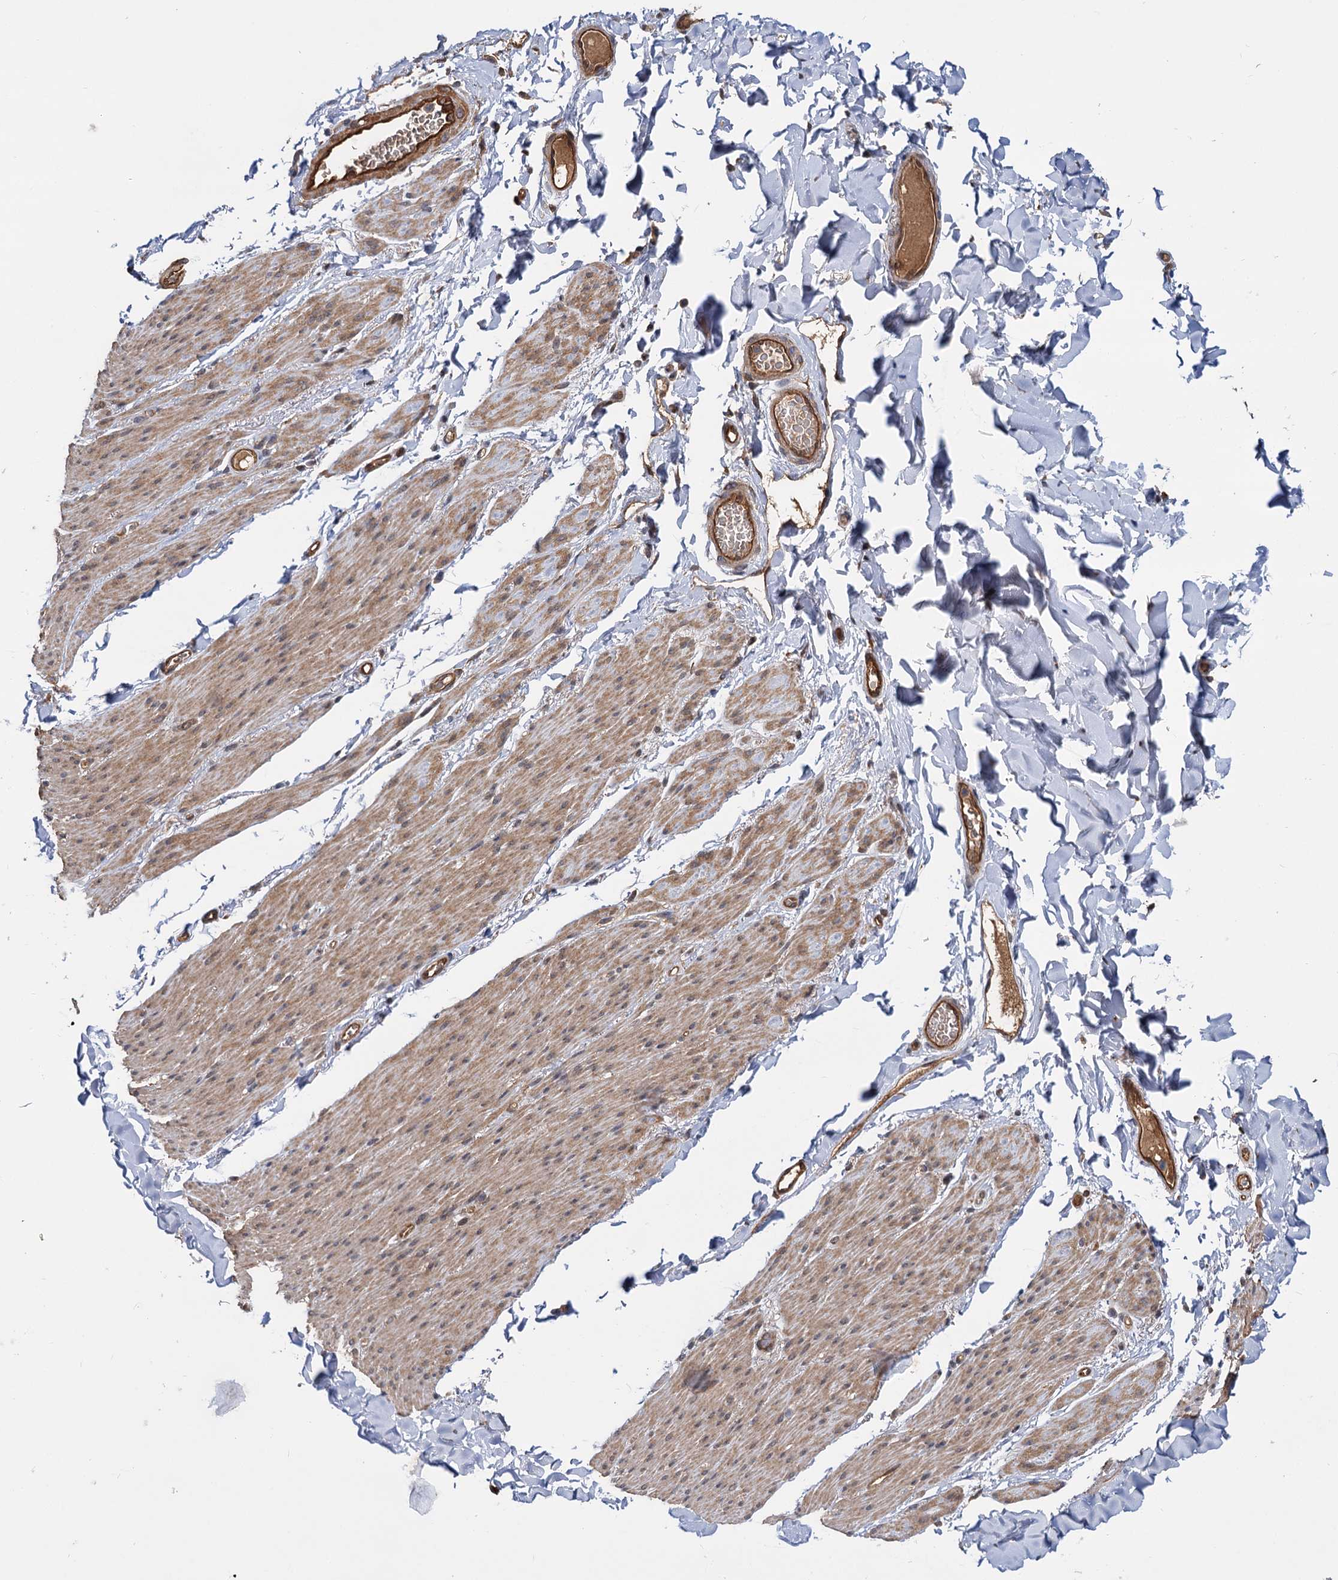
{"staining": {"intensity": "moderate", "quantity": ">75%", "location": "cytoplasmic/membranous"}, "tissue": "smooth muscle", "cell_type": "Smooth muscle cells", "image_type": "normal", "snomed": [{"axis": "morphology", "description": "Normal tissue, NOS"}, {"axis": "topography", "description": "Colon"}, {"axis": "topography", "description": "Peripheral nerve tissue"}], "caption": "About >75% of smooth muscle cells in benign human smooth muscle show moderate cytoplasmic/membranous protein staining as visualized by brown immunohistochemical staining.", "gene": "SNX15", "patient": {"sex": "female", "age": 61}}